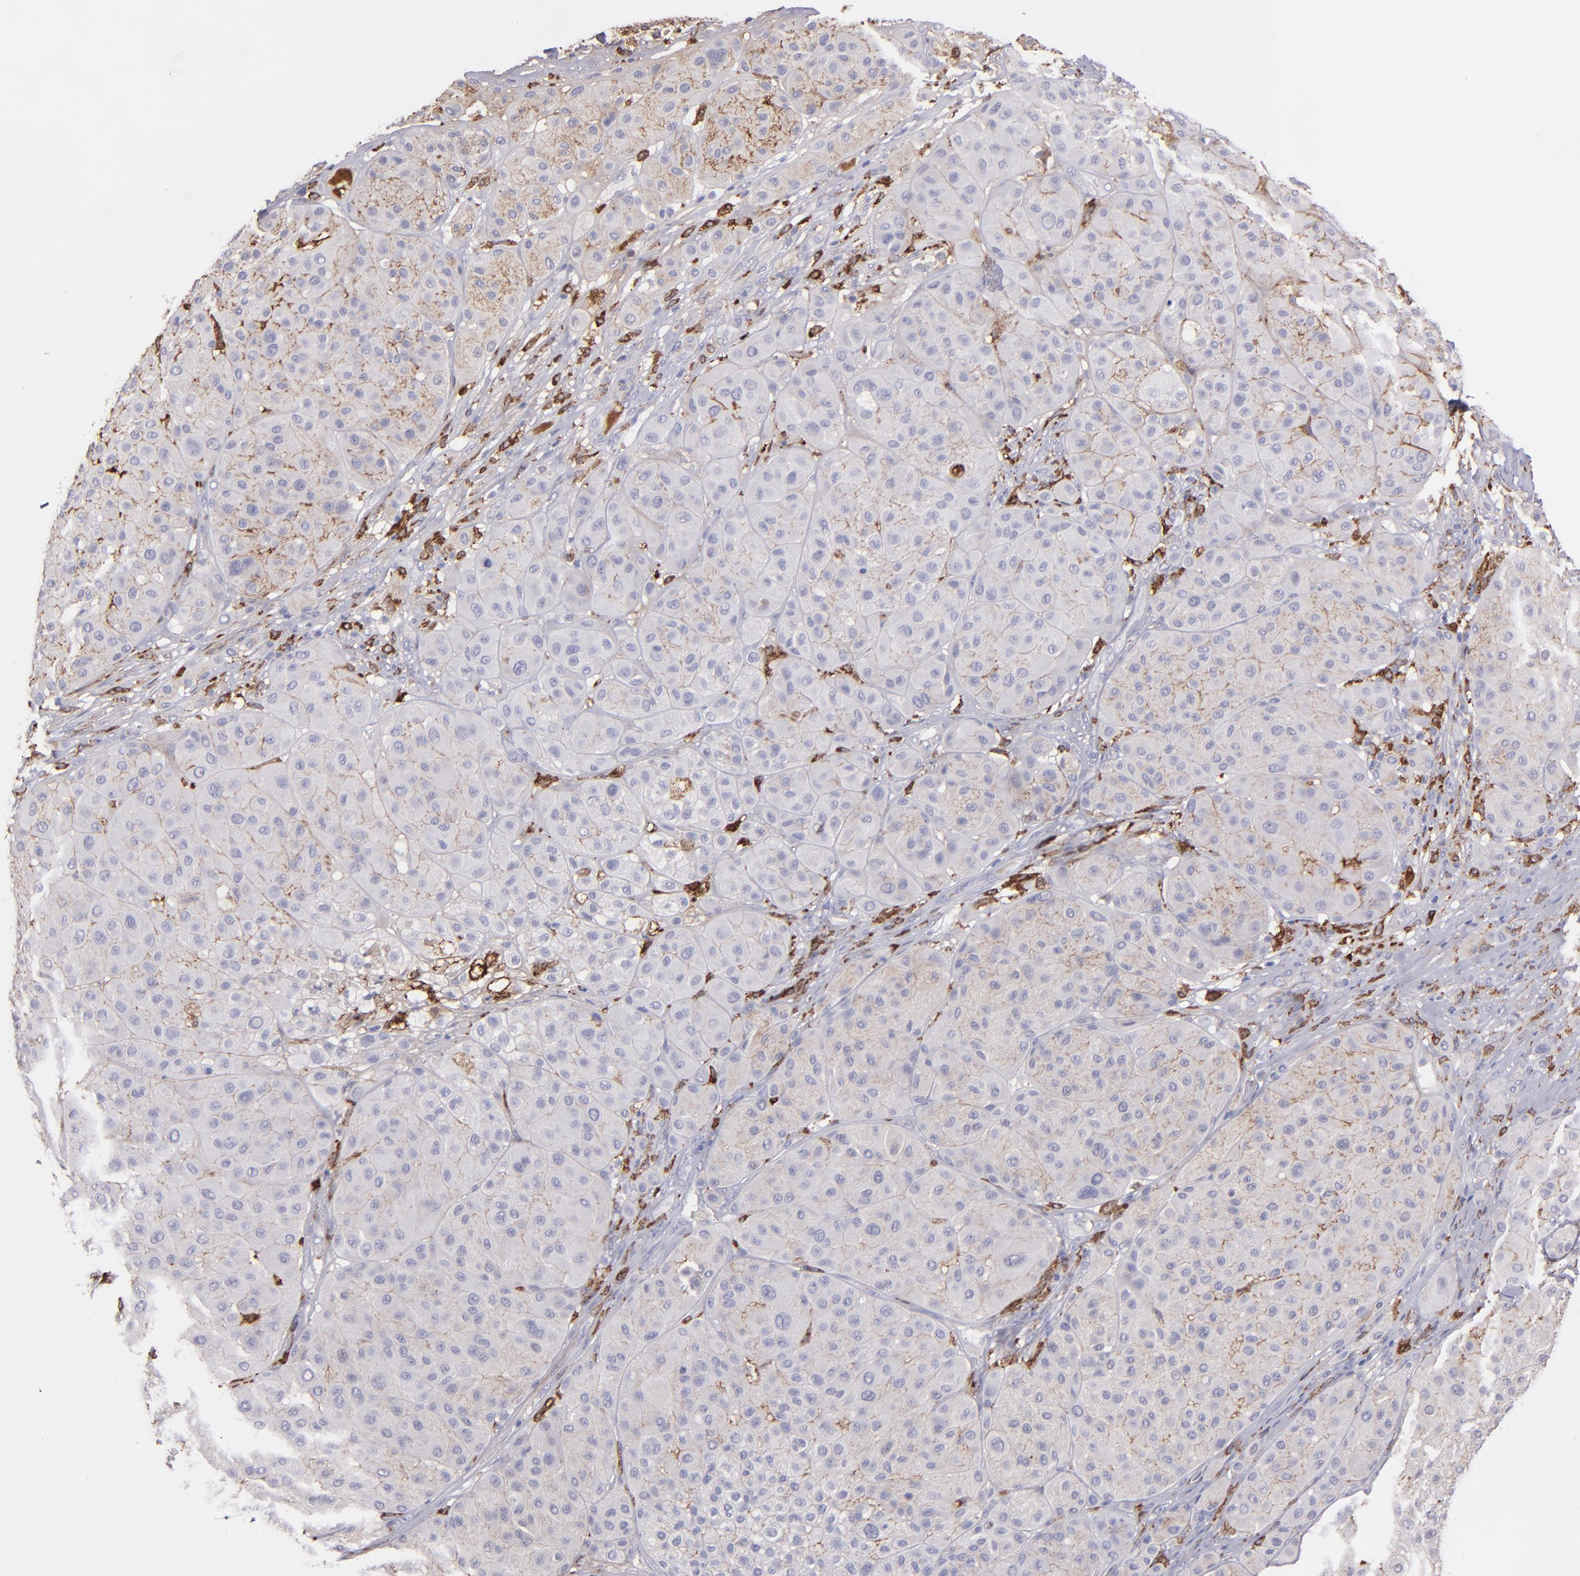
{"staining": {"intensity": "weak", "quantity": ">75%", "location": "cytoplasmic/membranous"}, "tissue": "melanoma", "cell_type": "Tumor cells", "image_type": "cancer", "snomed": [{"axis": "morphology", "description": "Normal tissue, NOS"}, {"axis": "morphology", "description": "Malignant melanoma, Metastatic site"}, {"axis": "topography", "description": "Skin"}], "caption": "Melanoma stained for a protein (brown) reveals weak cytoplasmic/membranous positive staining in approximately >75% of tumor cells.", "gene": "C1QA", "patient": {"sex": "male", "age": 41}}